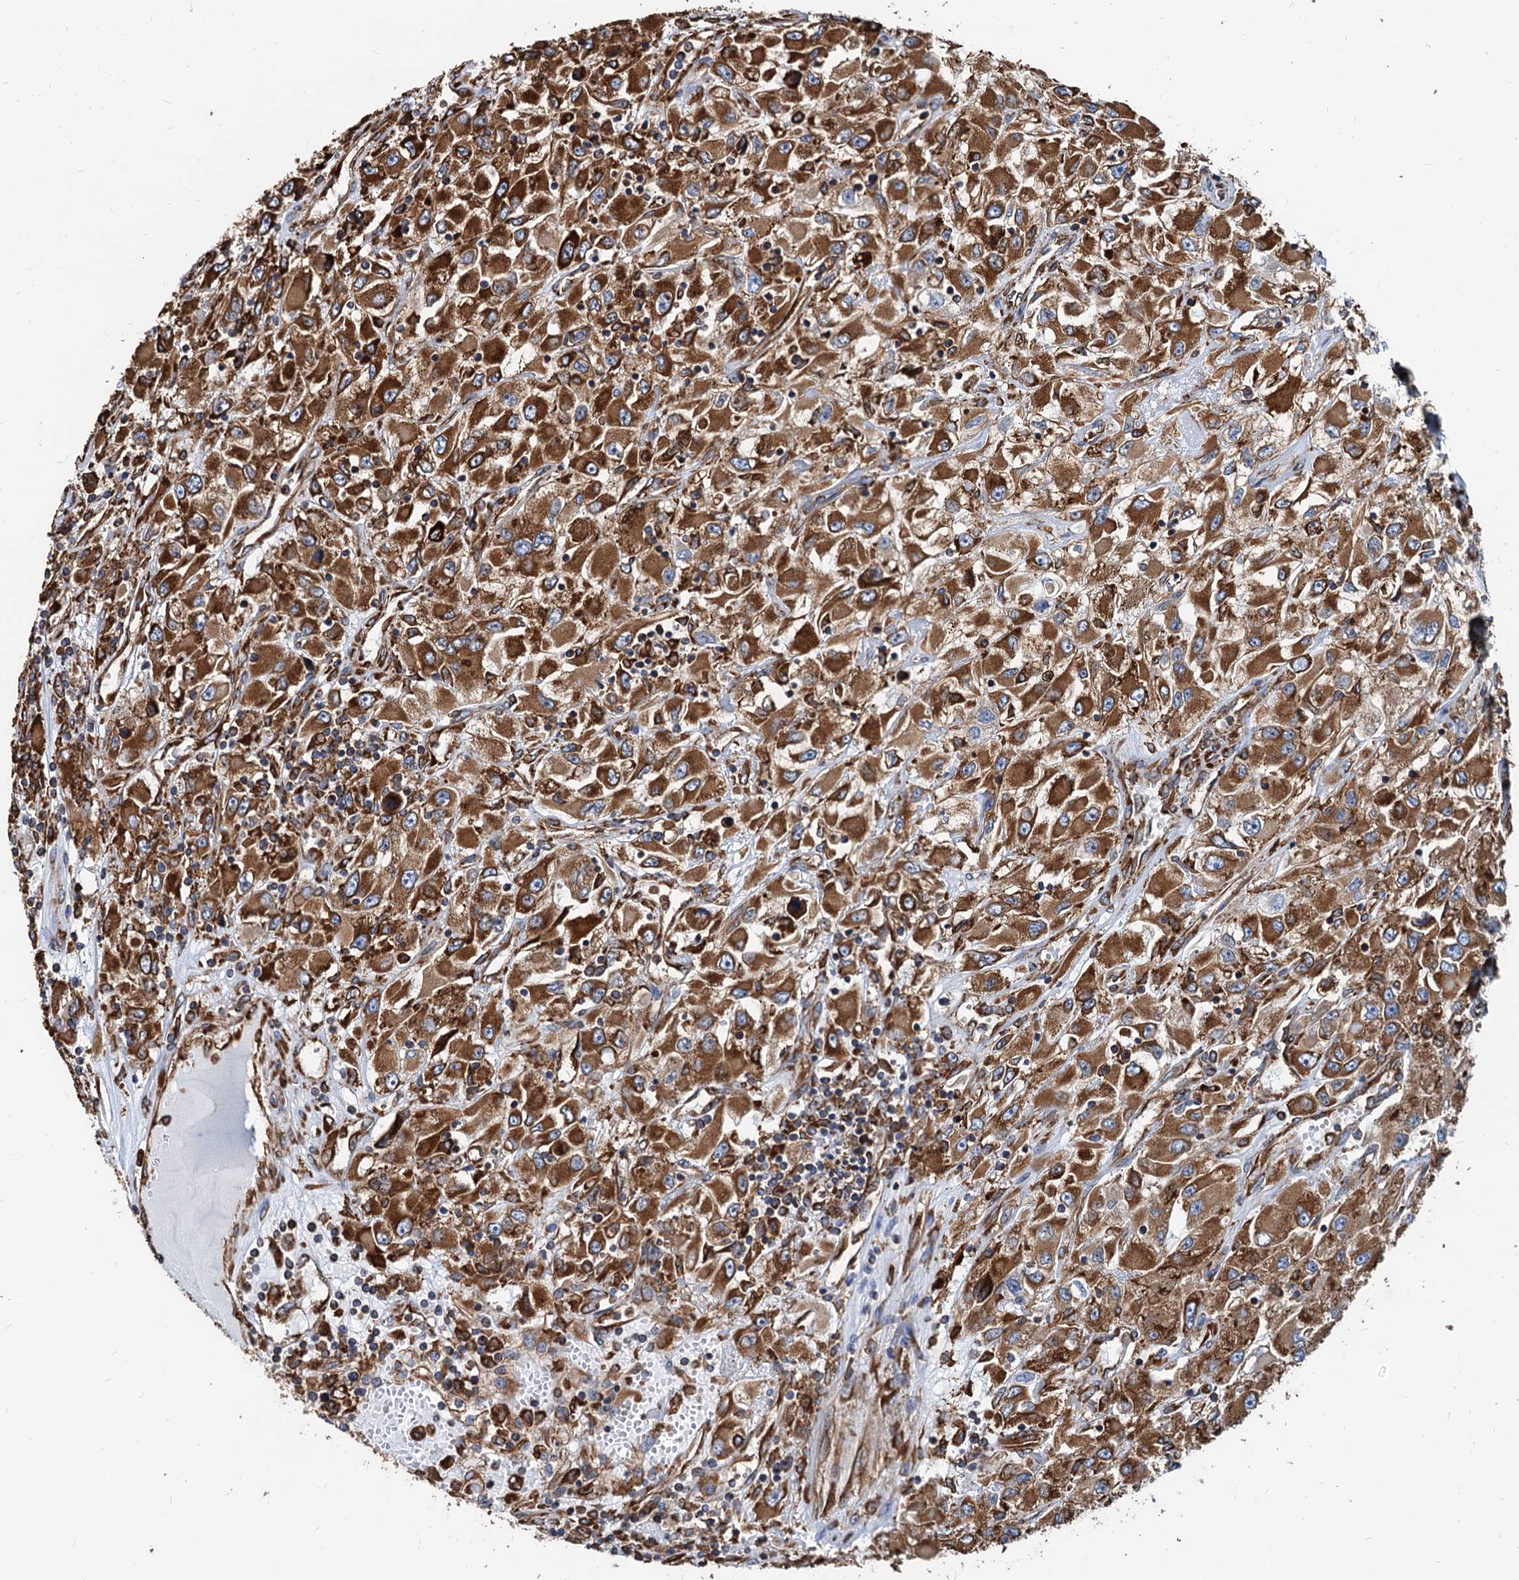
{"staining": {"intensity": "strong", "quantity": ">75%", "location": "cytoplasmic/membranous"}, "tissue": "renal cancer", "cell_type": "Tumor cells", "image_type": "cancer", "snomed": [{"axis": "morphology", "description": "Adenocarcinoma, NOS"}, {"axis": "topography", "description": "Kidney"}], "caption": "DAB (3,3'-diaminobenzidine) immunohistochemical staining of human renal adenocarcinoma shows strong cytoplasmic/membranous protein staining in approximately >75% of tumor cells.", "gene": "HSPA5", "patient": {"sex": "female", "age": 52}}